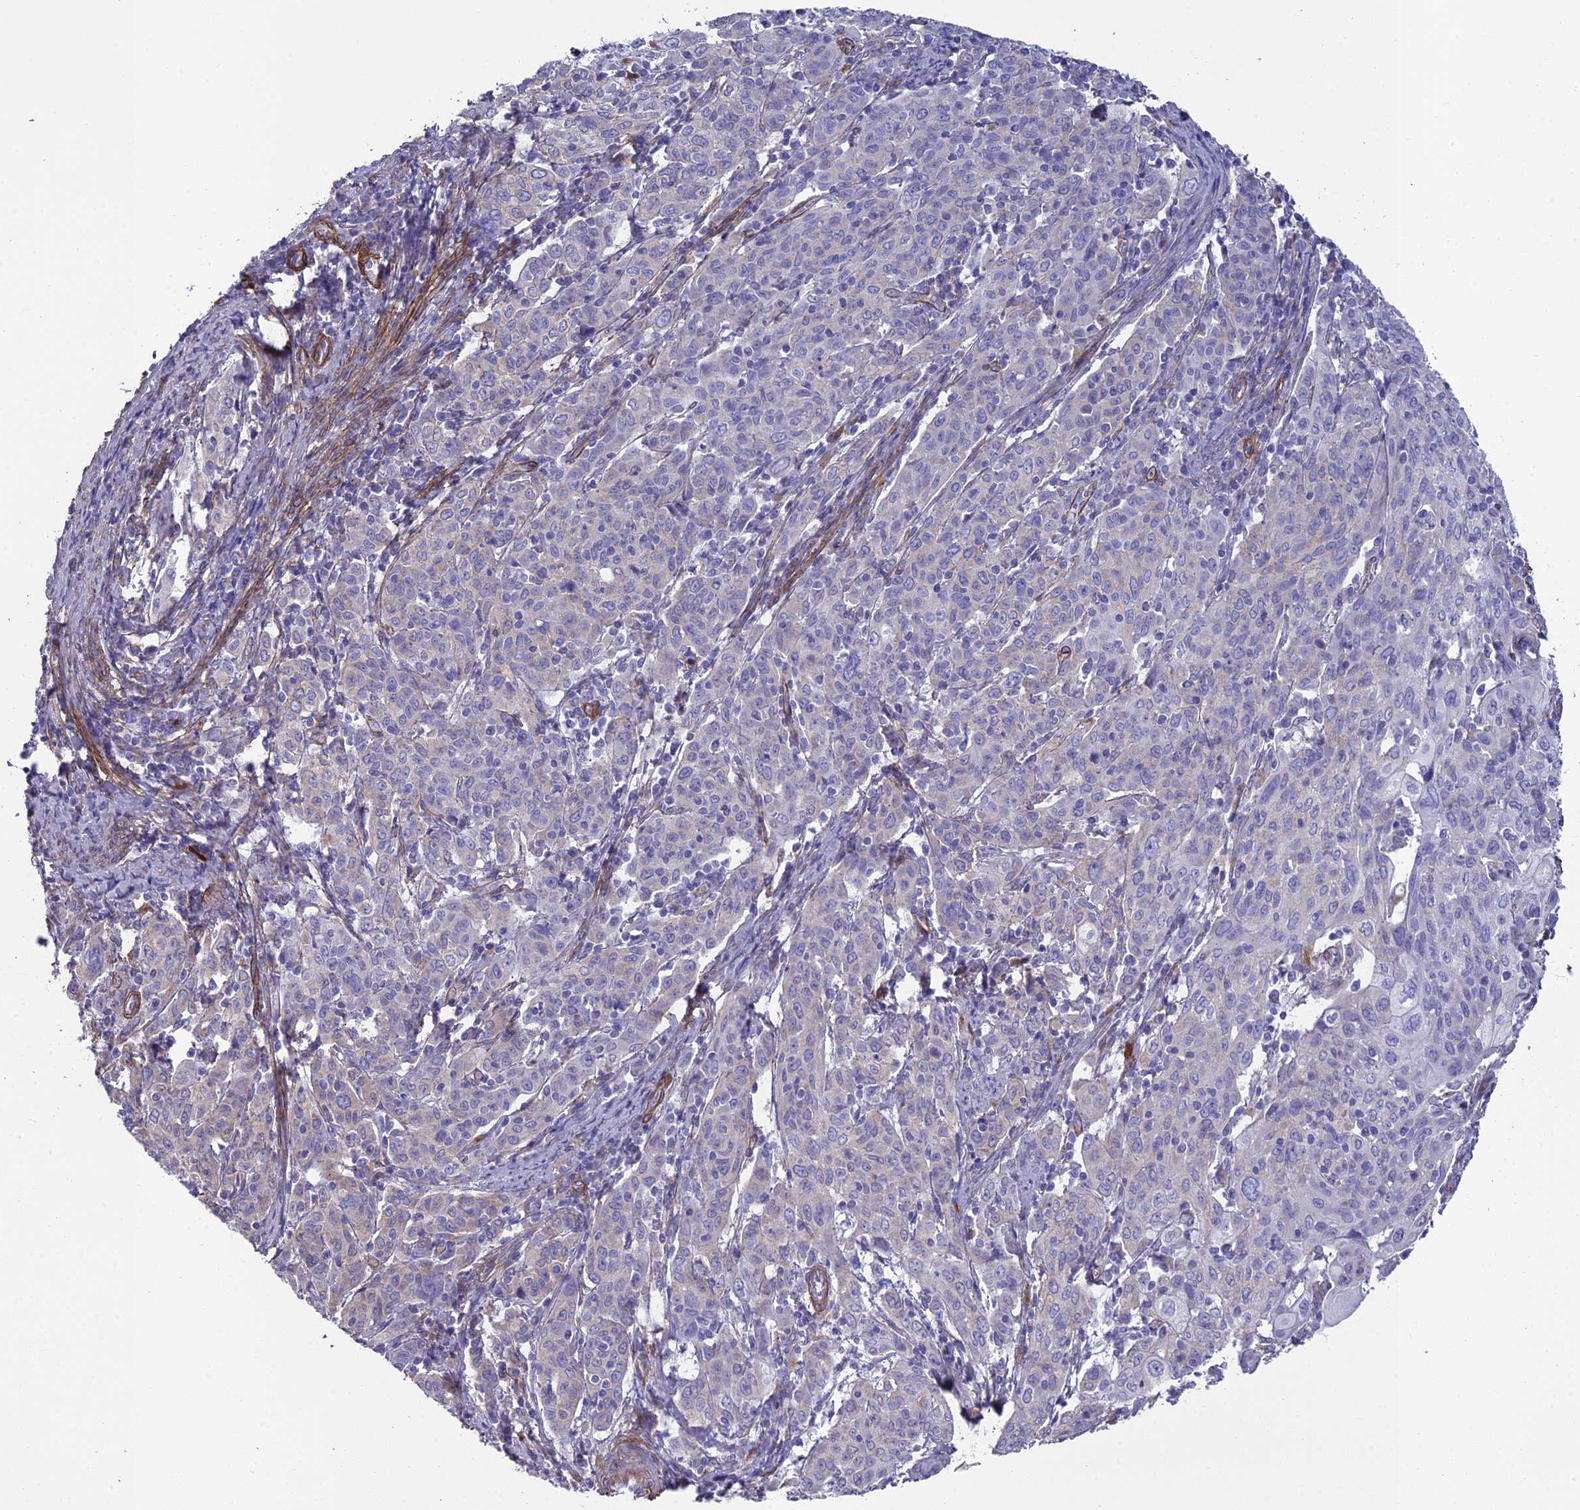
{"staining": {"intensity": "weak", "quantity": "<25%", "location": "cytoplasmic/membranous"}, "tissue": "cervical cancer", "cell_type": "Tumor cells", "image_type": "cancer", "snomed": [{"axis": "morphology", "description": "Squamous cell carcinoma, NOS"}, {"axis": "topography", "description": "Cervix"}], "caption": "DAB (3,3'-diaminobenzidine) immunohistochemical staining of cervical cancer shows no significant expression in tumor cells. (DAB IHC, high magnification).", "gene": "TNS1", "patient": {"sex": "female", "age": 67}}